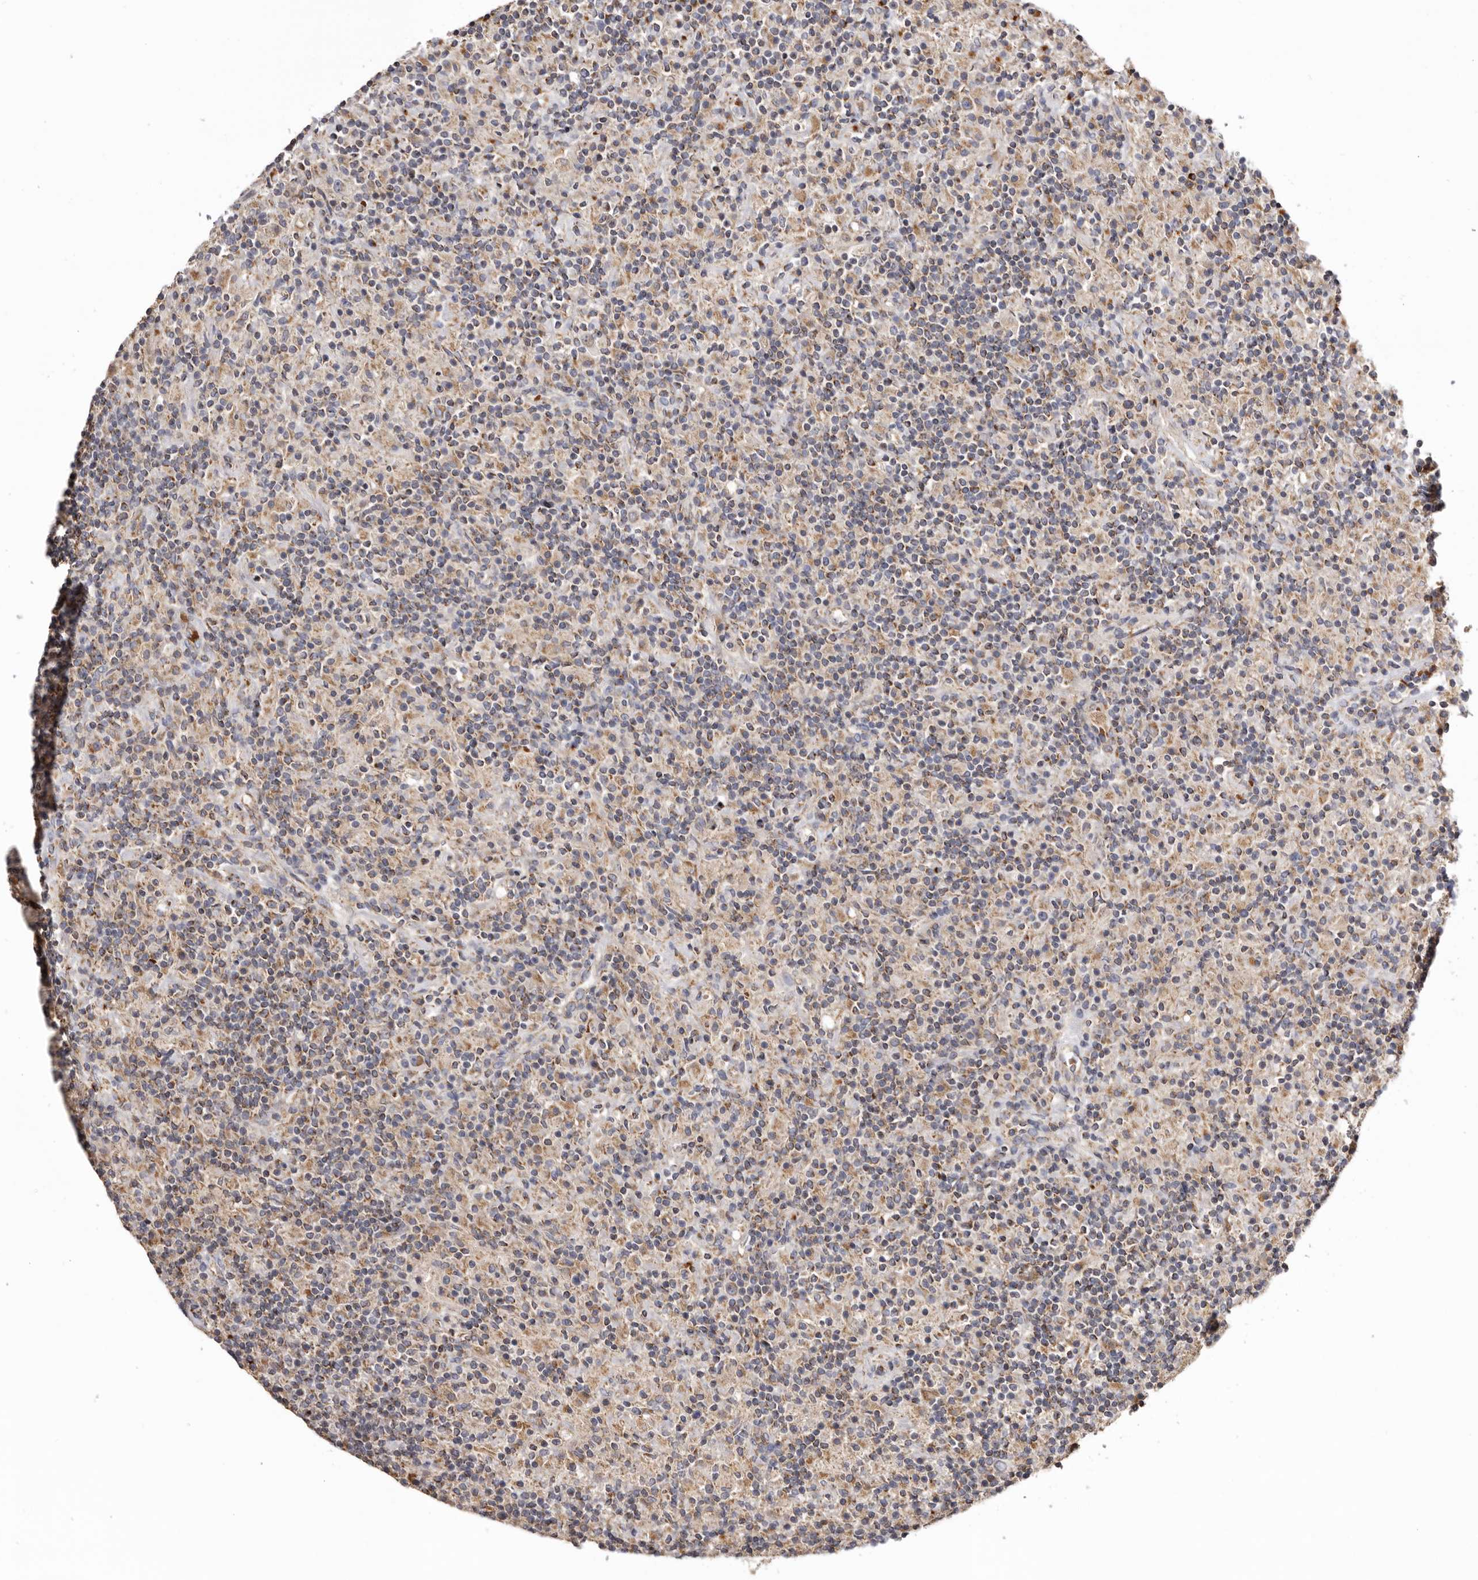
{"staining": {"intensity": "moderate", "quantity": "25%-75%", "location": "cytoplasmic/membranous"}, "tissue": "lymphoma", "cell_type": "Tumor cells", "image_type": "cancer", "snomed": [{"axis": "morphology", "description": "Hodgkin's disease, NOS"}, {"axis": "topography", "description": "Lymph node"}], "caption": "Immunohistochemical staining of Hodgkin's disease shows medium levels of moderate cytoplasmic/membranous expression in about 25%-75% of tumor cells. Using DAB (3,3'-diaminobenzidine) (brown) and hematoxylin (blue) stains, captured at high magnification using brightfield microscopy.", "gene": "MECR", "patient": {"sex": "male", "age": 70}}